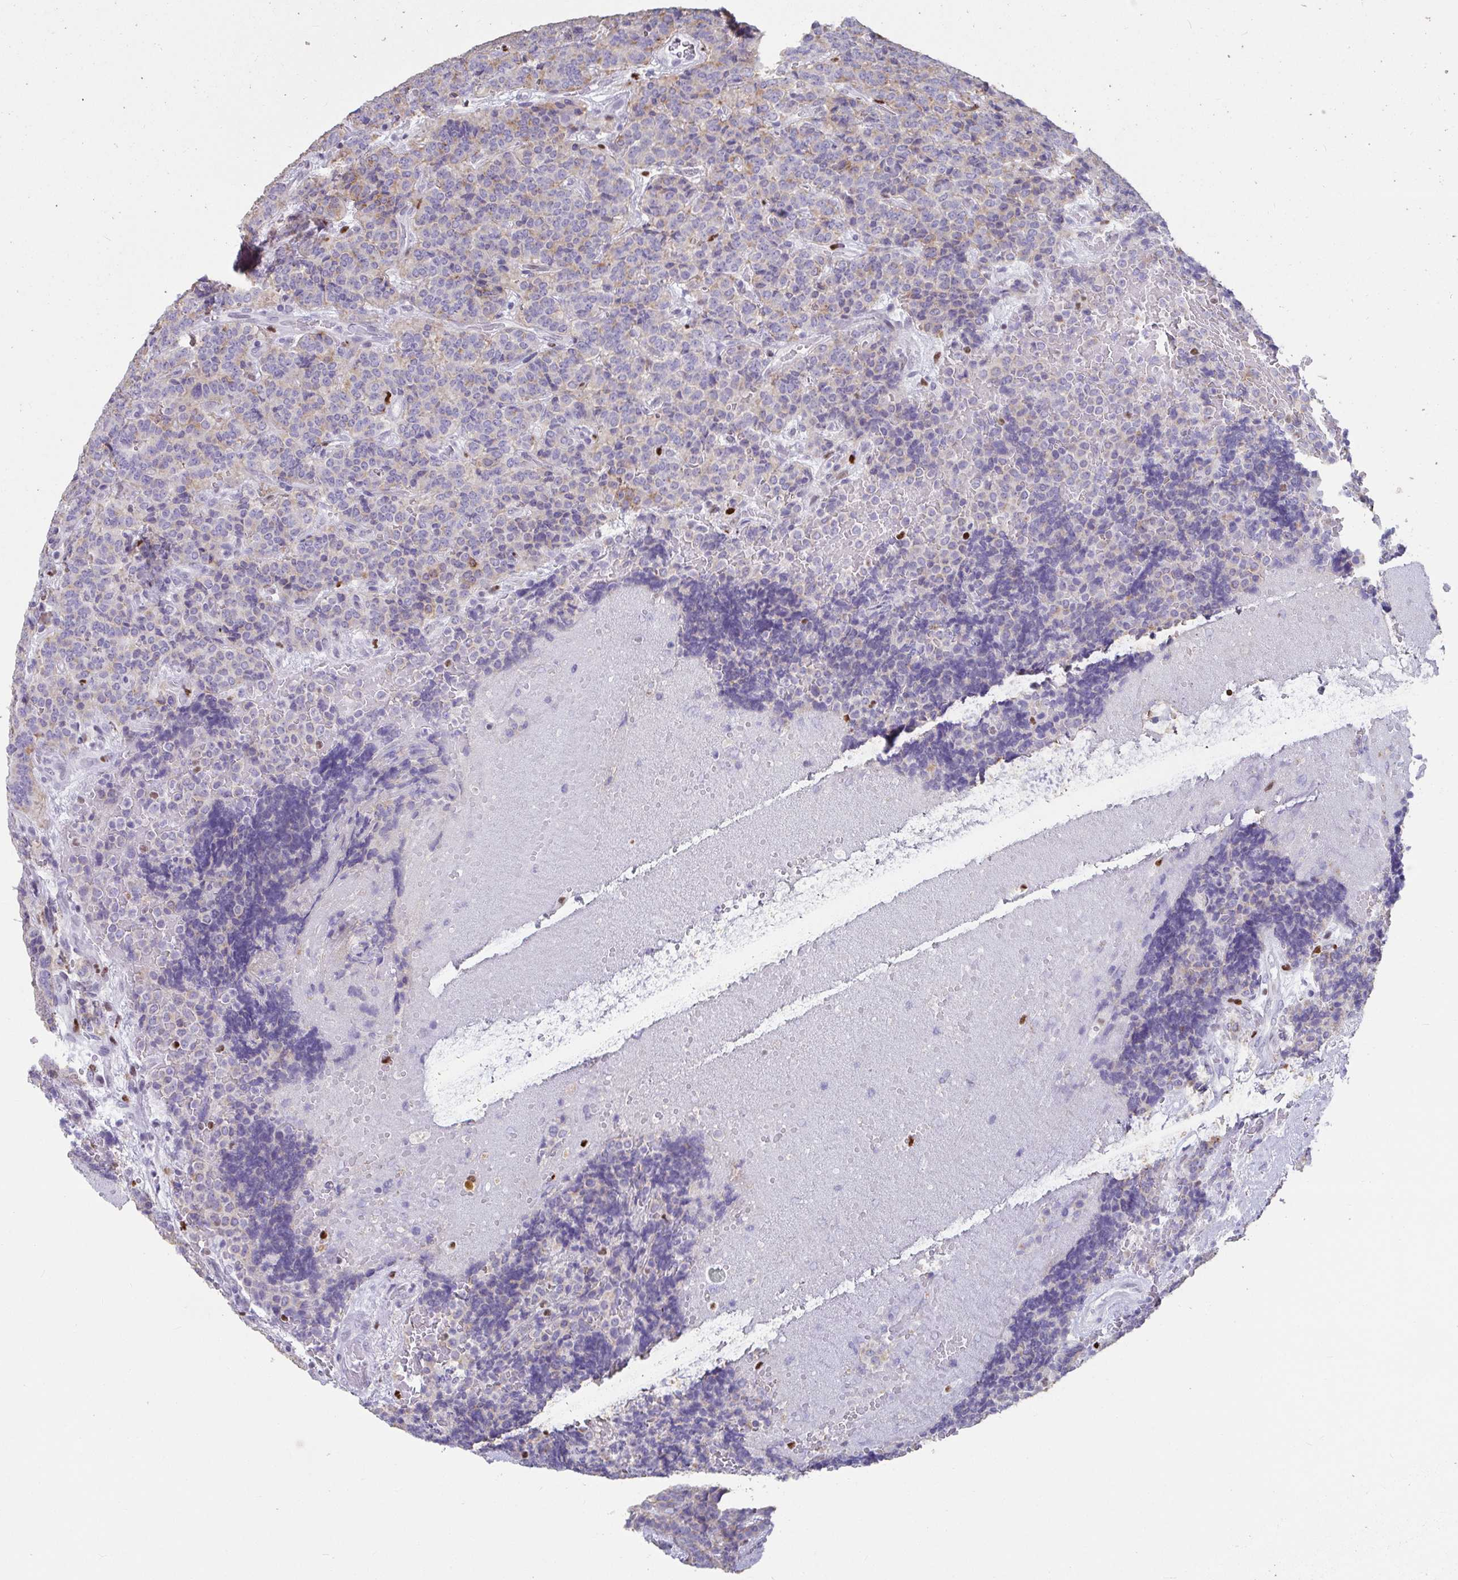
{"staining": {"intensity": "weak", "quantity": "<25%", "location": "cytoplasmic/membranous"}, "tissue": "carcinoid", "cell_type": "Tumor cells", "image_type": "cancer", "snomed": [{"axis": "morphology", "description": "Carcinoid, malignant, NOS"}, {"axis": "topography", "description": "Pancreas"}], "caption": "Tumor cells are negative for protein expression in human carcinoid.", "gene": "ZNF586", "patient": {"sex": "male", "age": 36}}